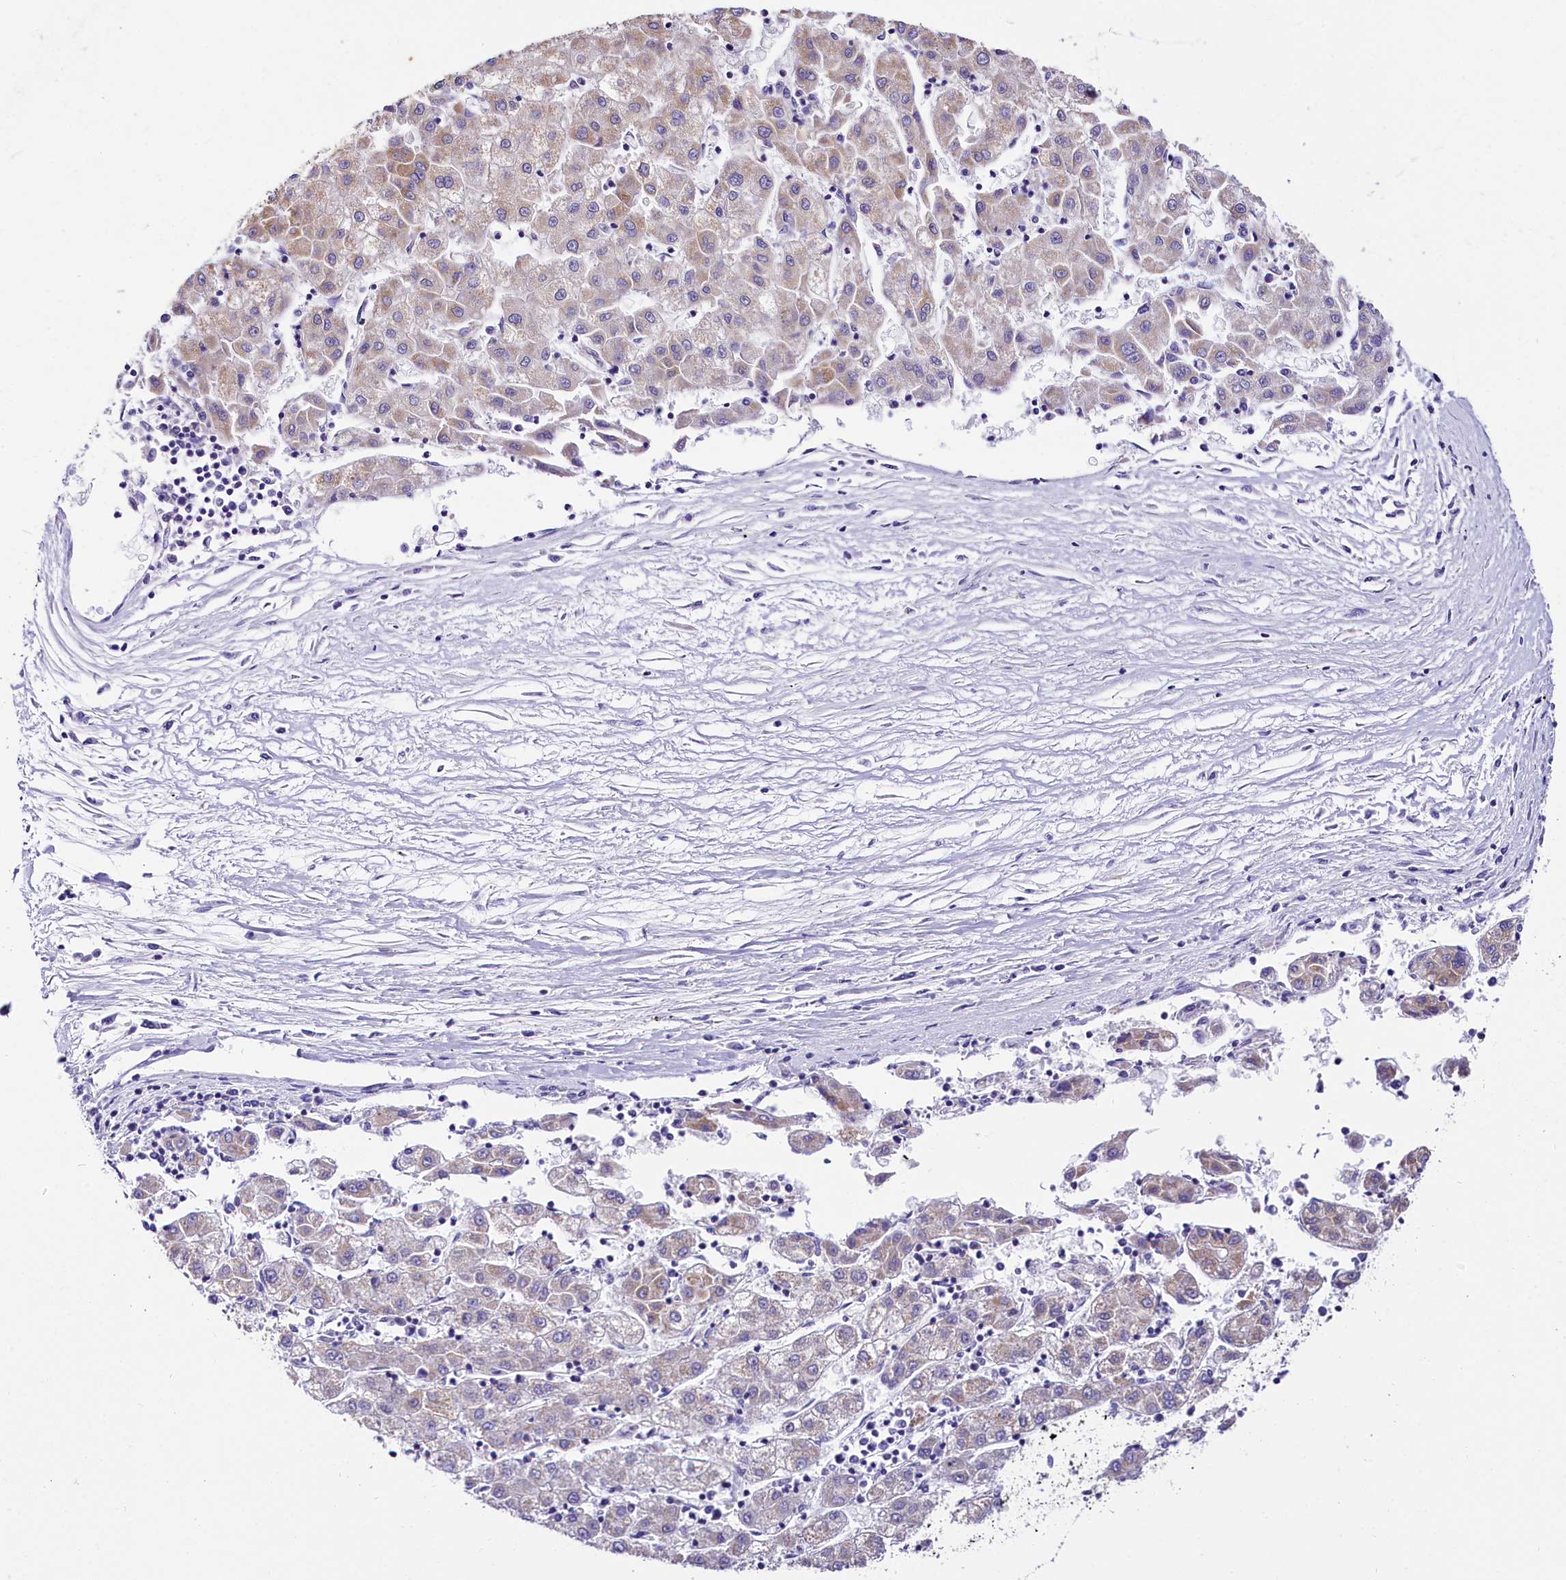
{"staining": {"intensity": "weak", "quantity": "<25%", "location": "cytoplasmic/membranous"}, "tissue": "liver cancer", "cell_type": "Tumor cells", "image_type": "cancer", "snomed": [{"axis": "morphology", "description": "Carcinoma, Hepatocellular, NOS"}, {"axis": "topography", "description": "Liver"}], "caption": "This micrograph is of hepatocellular carcinoma (liver) stained with immunohistochemistry to label a protein in brown with the nuclei are counter-stained blue. There is no staining in tumor cells.", "gene": "ACAA2", "patient": {"sex": "male", "age": 72}}